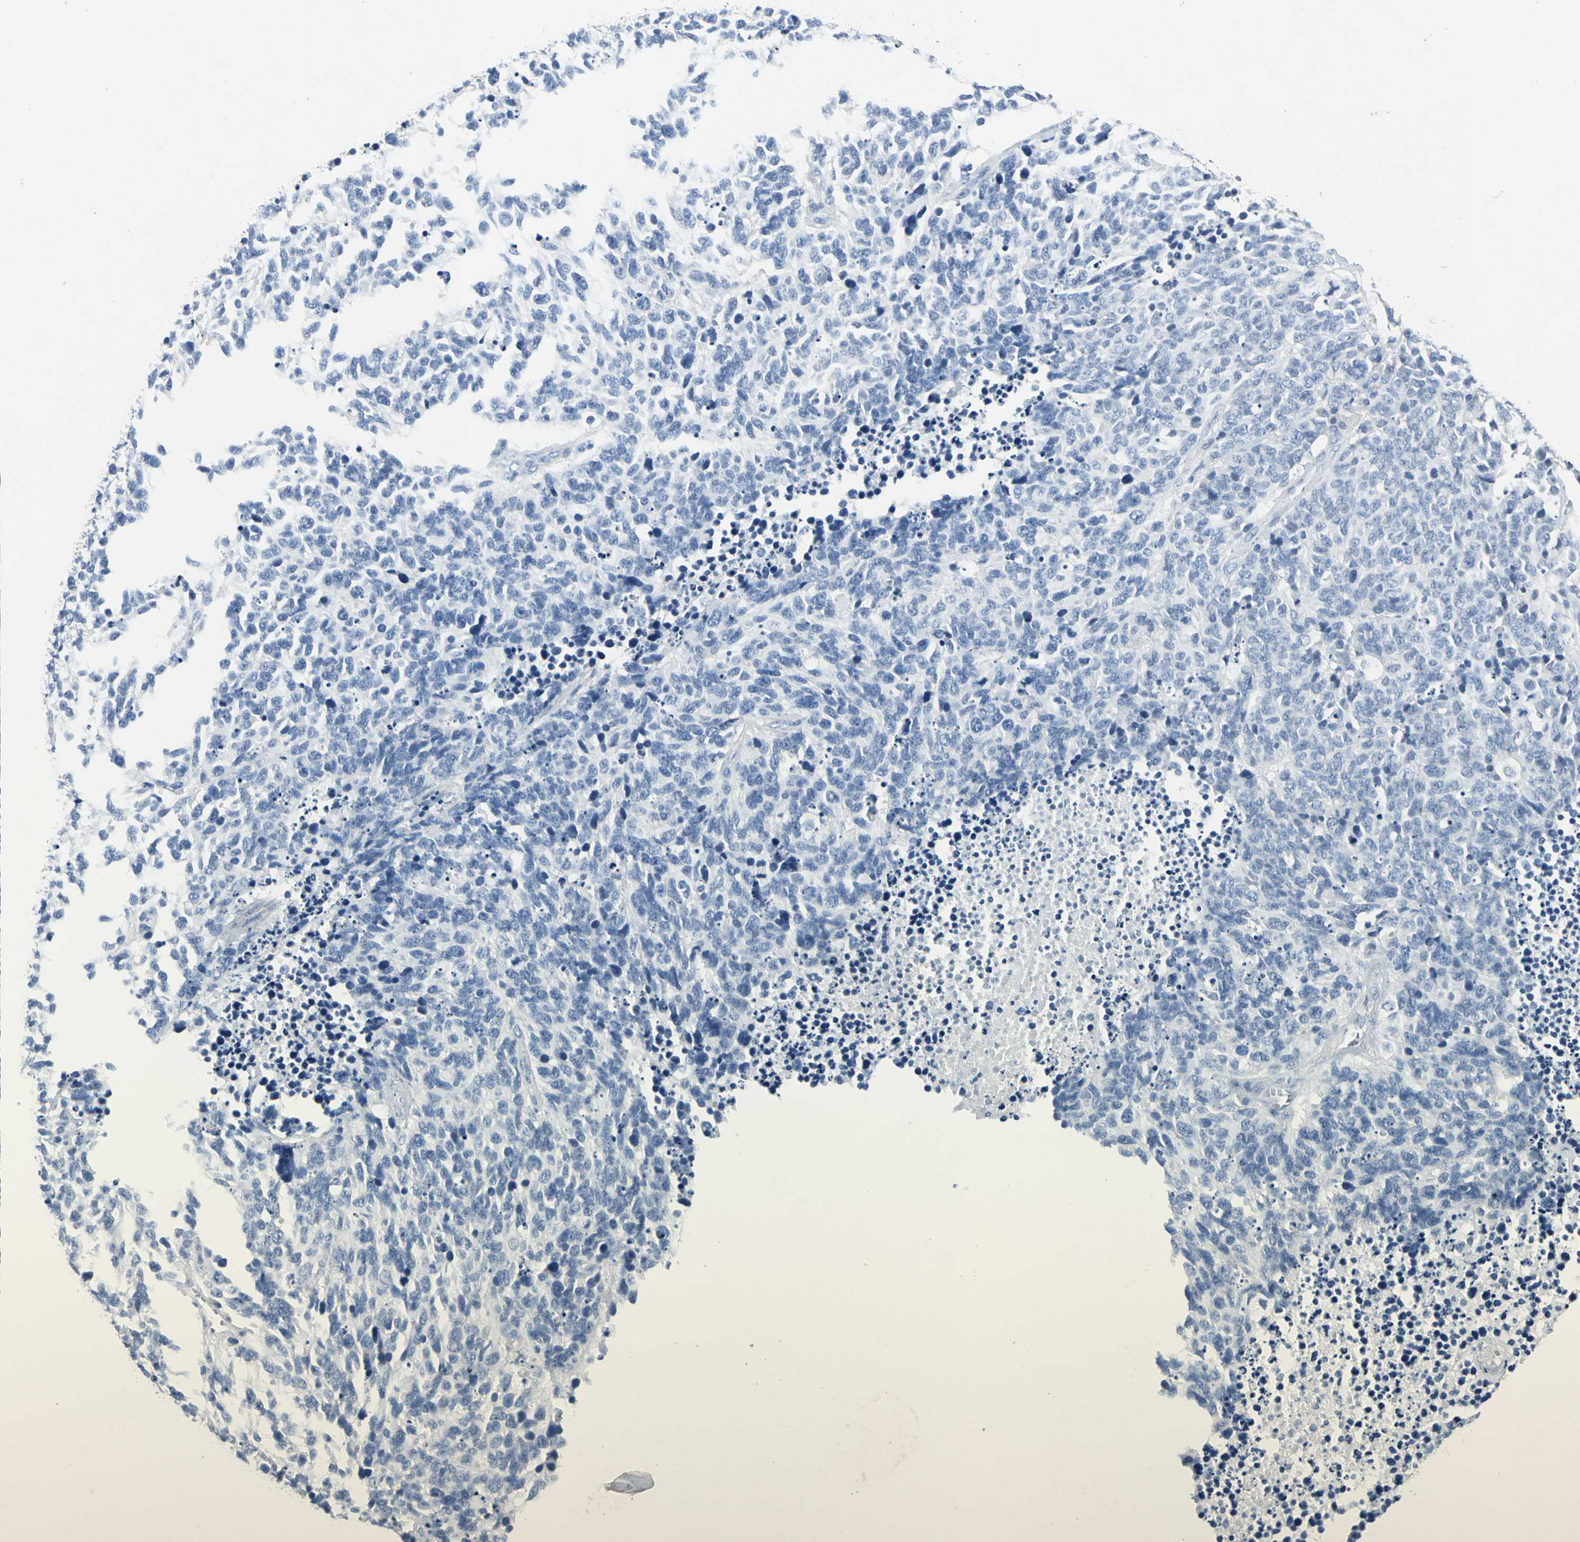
{"staining": {"intensity": "negative", "quantity": "none", "location": "none"}, "tissue": "lung cancer", "cell_type": "Tumor cells", "image_type": "cancer", "snomed": [{"axis": "morphology", "description": "Neoplasm, malignant, NOS"}, {"axis": "topography", "description": "Lung"}], "caption": "Tumor cells show no significant positivity in lung cancer.", "gene": "EFNB3", "patient": {"sex": "female", "age": 58}}